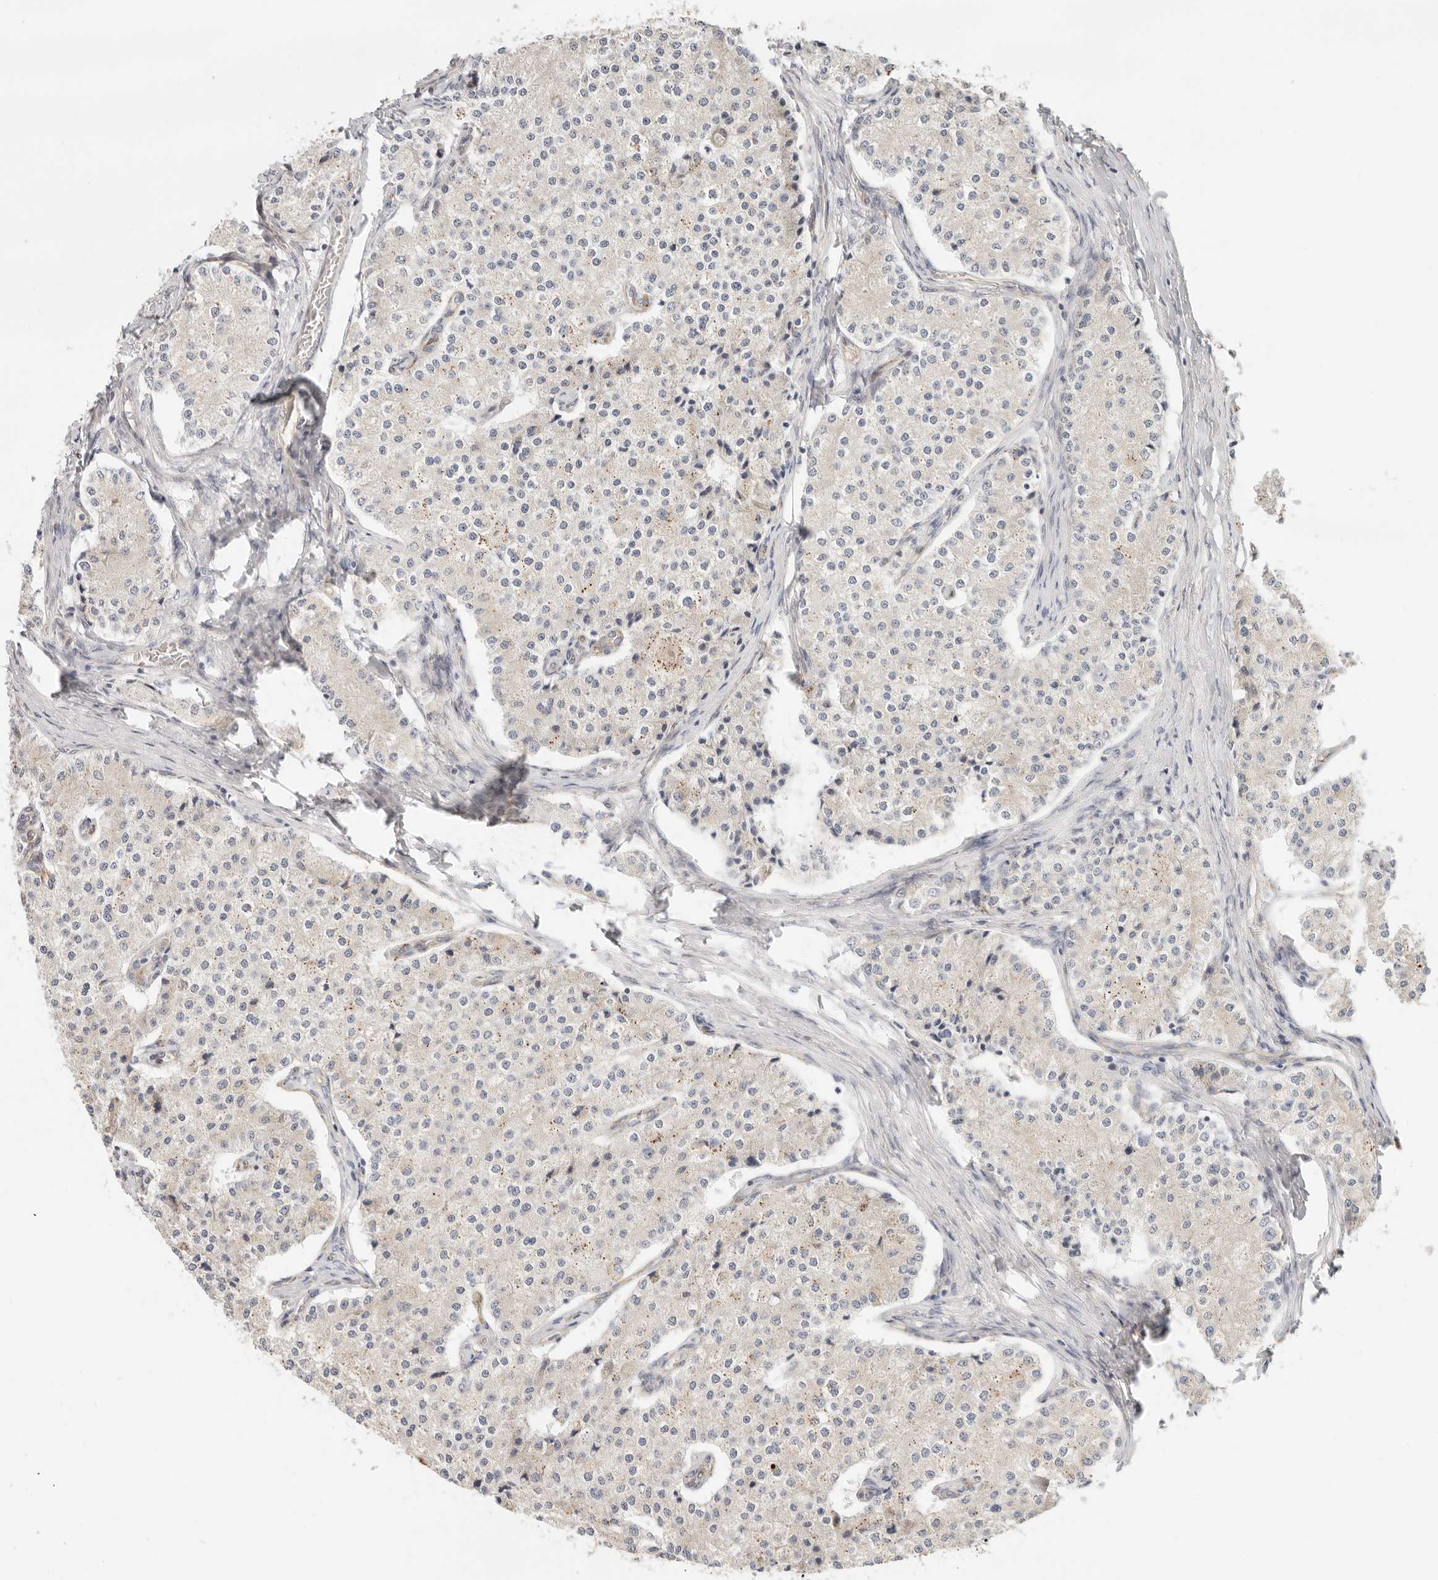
{"staining": {"intensity": "negative", "quantity": "none", "location": "none"}, "tissue": "carcinoid", "cell_type": "Tumor cells", "image_type": "cancer", "snomed": [{"axis": "morphology", "description": "Carcinoid, malignant, NOS"}, {"axis": "topography", "description": "Colon"}], "caption": "This is an immunohistochemistry image of carcinoid. There is no positivity in tumor cells.", "gene": "SPRING1", "patient": {"sex": "female", "age": 52}}